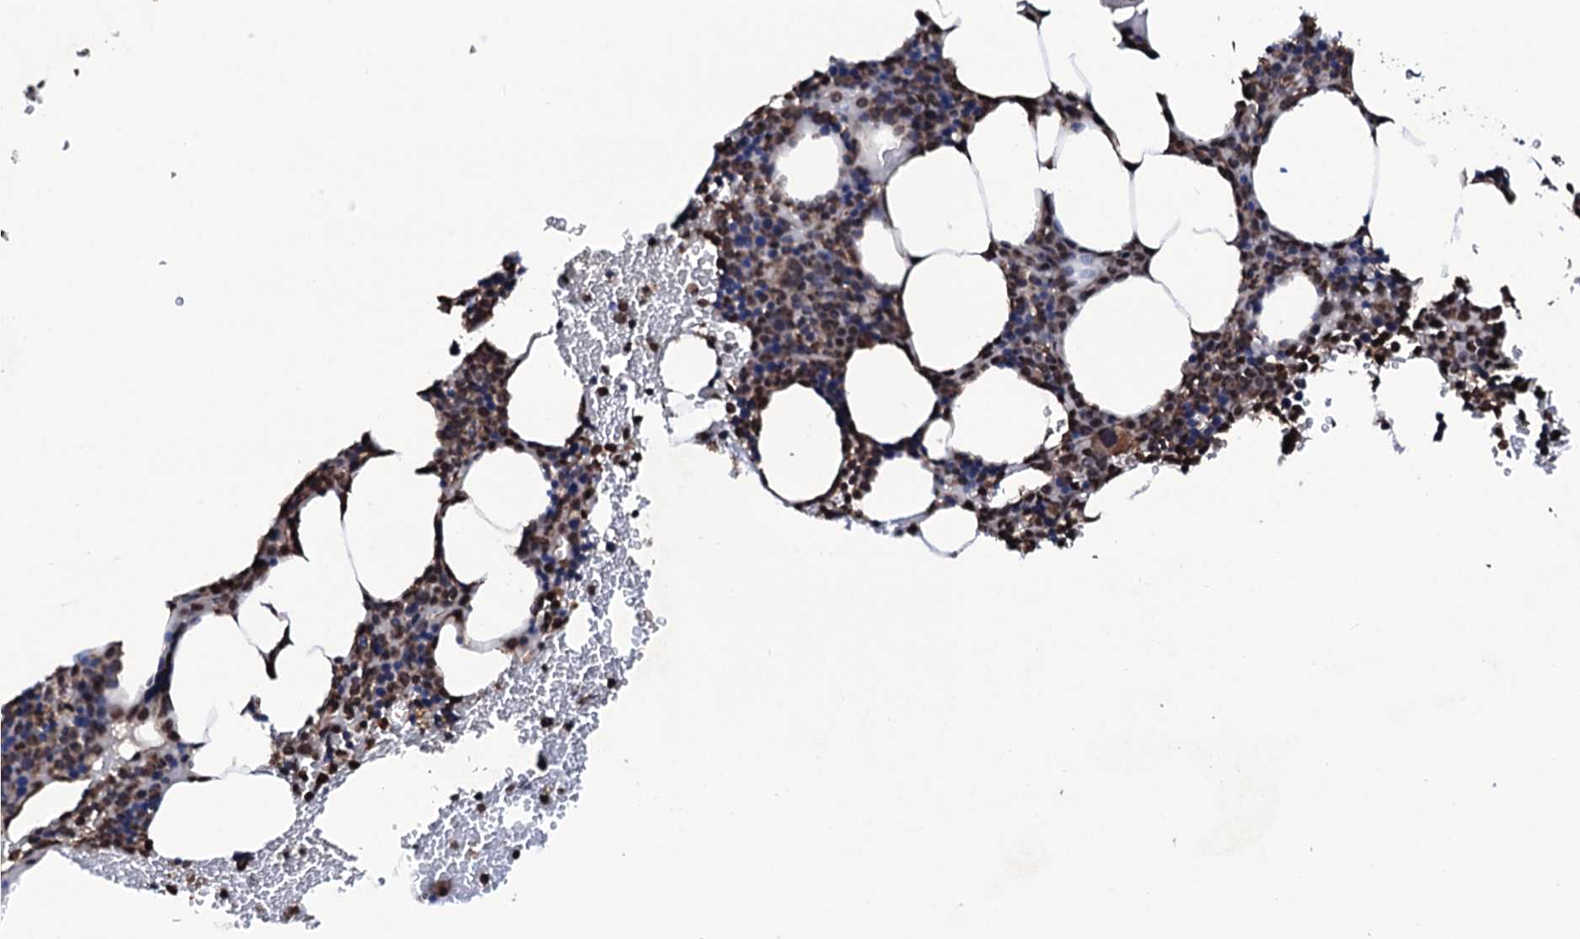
{"staining": {"intensity": "moderate", "quantity": "25%-75%", "location": "nuclear"}, "tissue": "bone marrow", "cell_type": "Hematopoietic cells", "image_type": "normal", "snomed": [{"axis": "morphology", "description": "Normal tissue, NOS"}, {"axis": "topography", "description": "Bone marrow"}], "caption": "About 25%-75% of hematopoietic cells in unremarkable bone marrow exhibit moderate nuclear protein staining as visualized by brown immunohistochemical staining.", "gene": "COG6", "patient": {"sex": "female", "age": 77}}